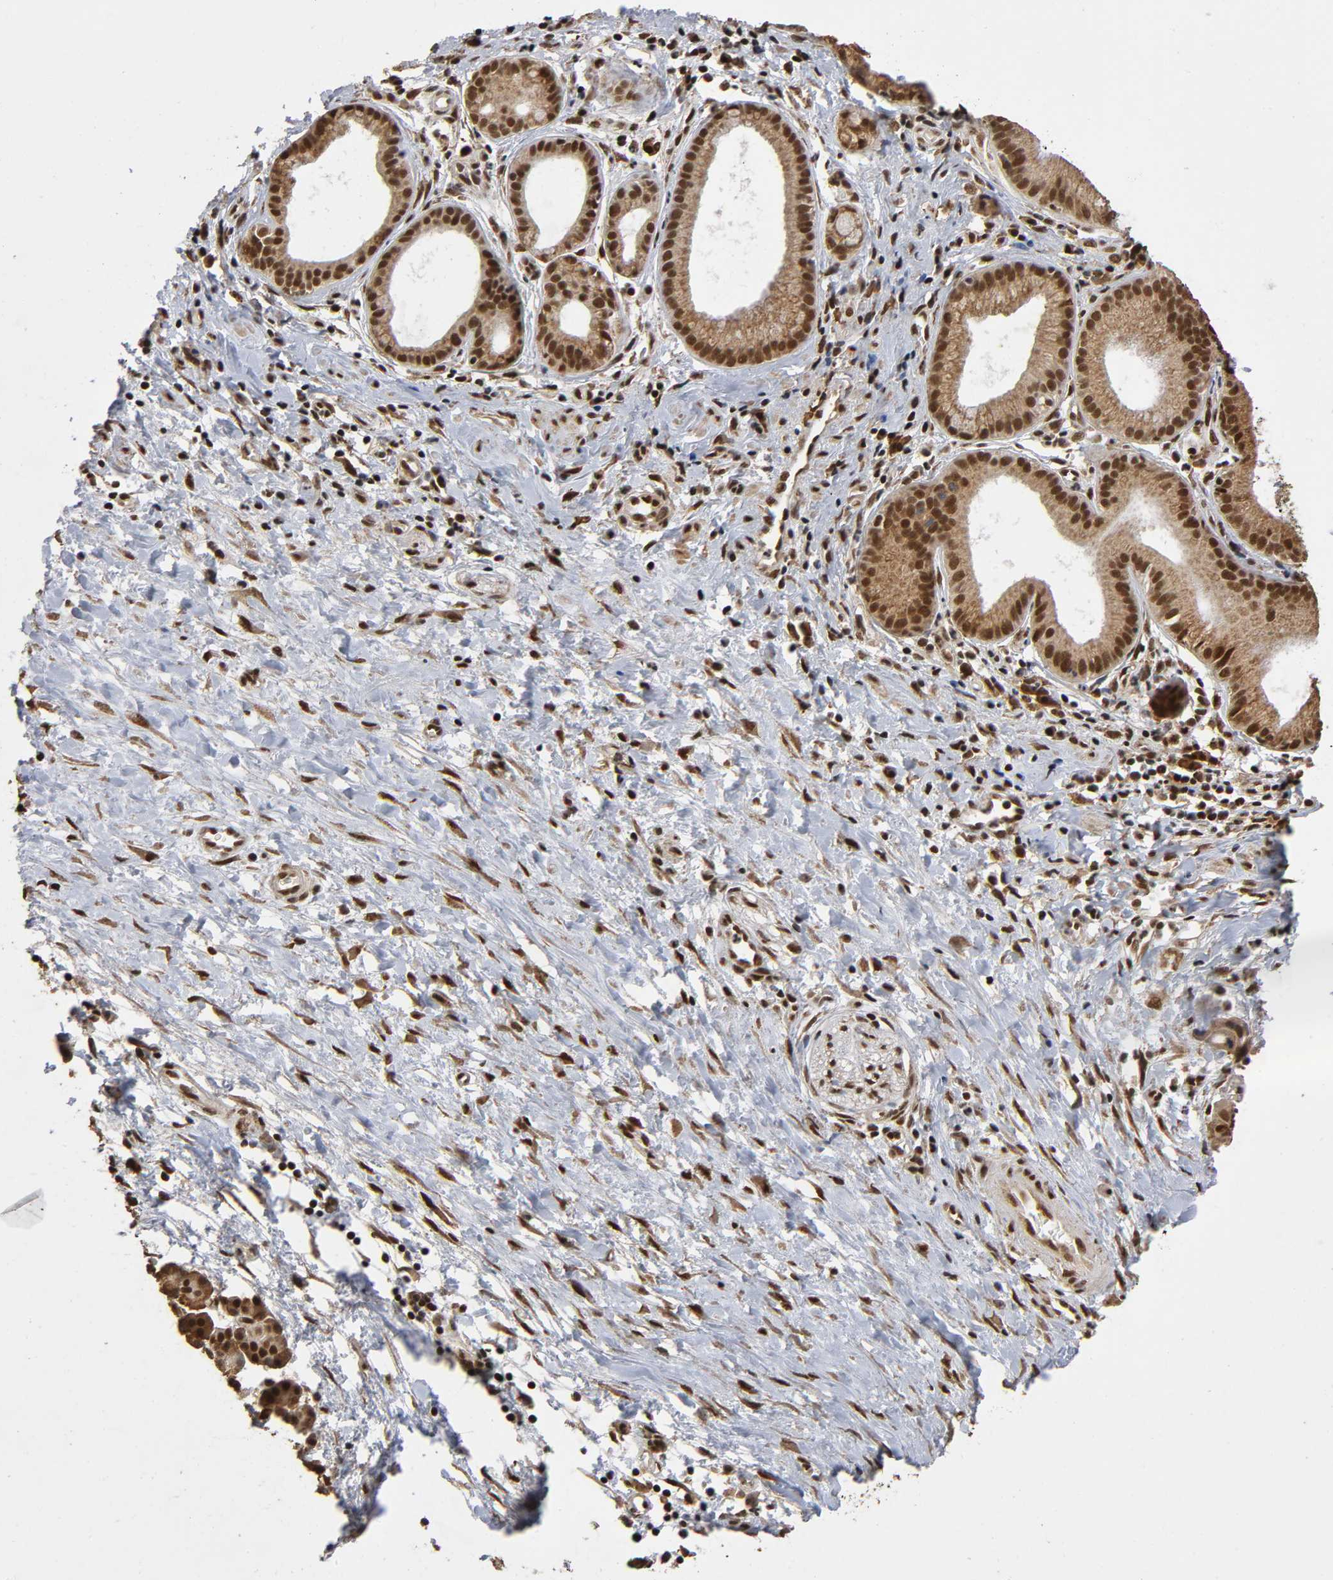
{"staining": {"intensity": "strong", "quantity": ">75%", "location": "cytoplasmic/membranous,nuclear"}, "tissue": "pancreatic cancer", "cell_type": "Tumor cells", "image_type": "cancer", "snomed": [{"axis": "morphology", "description": "Adenocarcinoma, NOS"}, {"axis": "topography", "description": "Pancreas"}], "caption": "Immunohistochemical staining of human pancreatic cancer (adenocarcinoma) displays high levels of strong cytoplasmic/membranous and nuclear protein staining in approximately >75% of tumor cells.", "gene": "RNF122", "patient": {"sex": "female", "age": 60}}